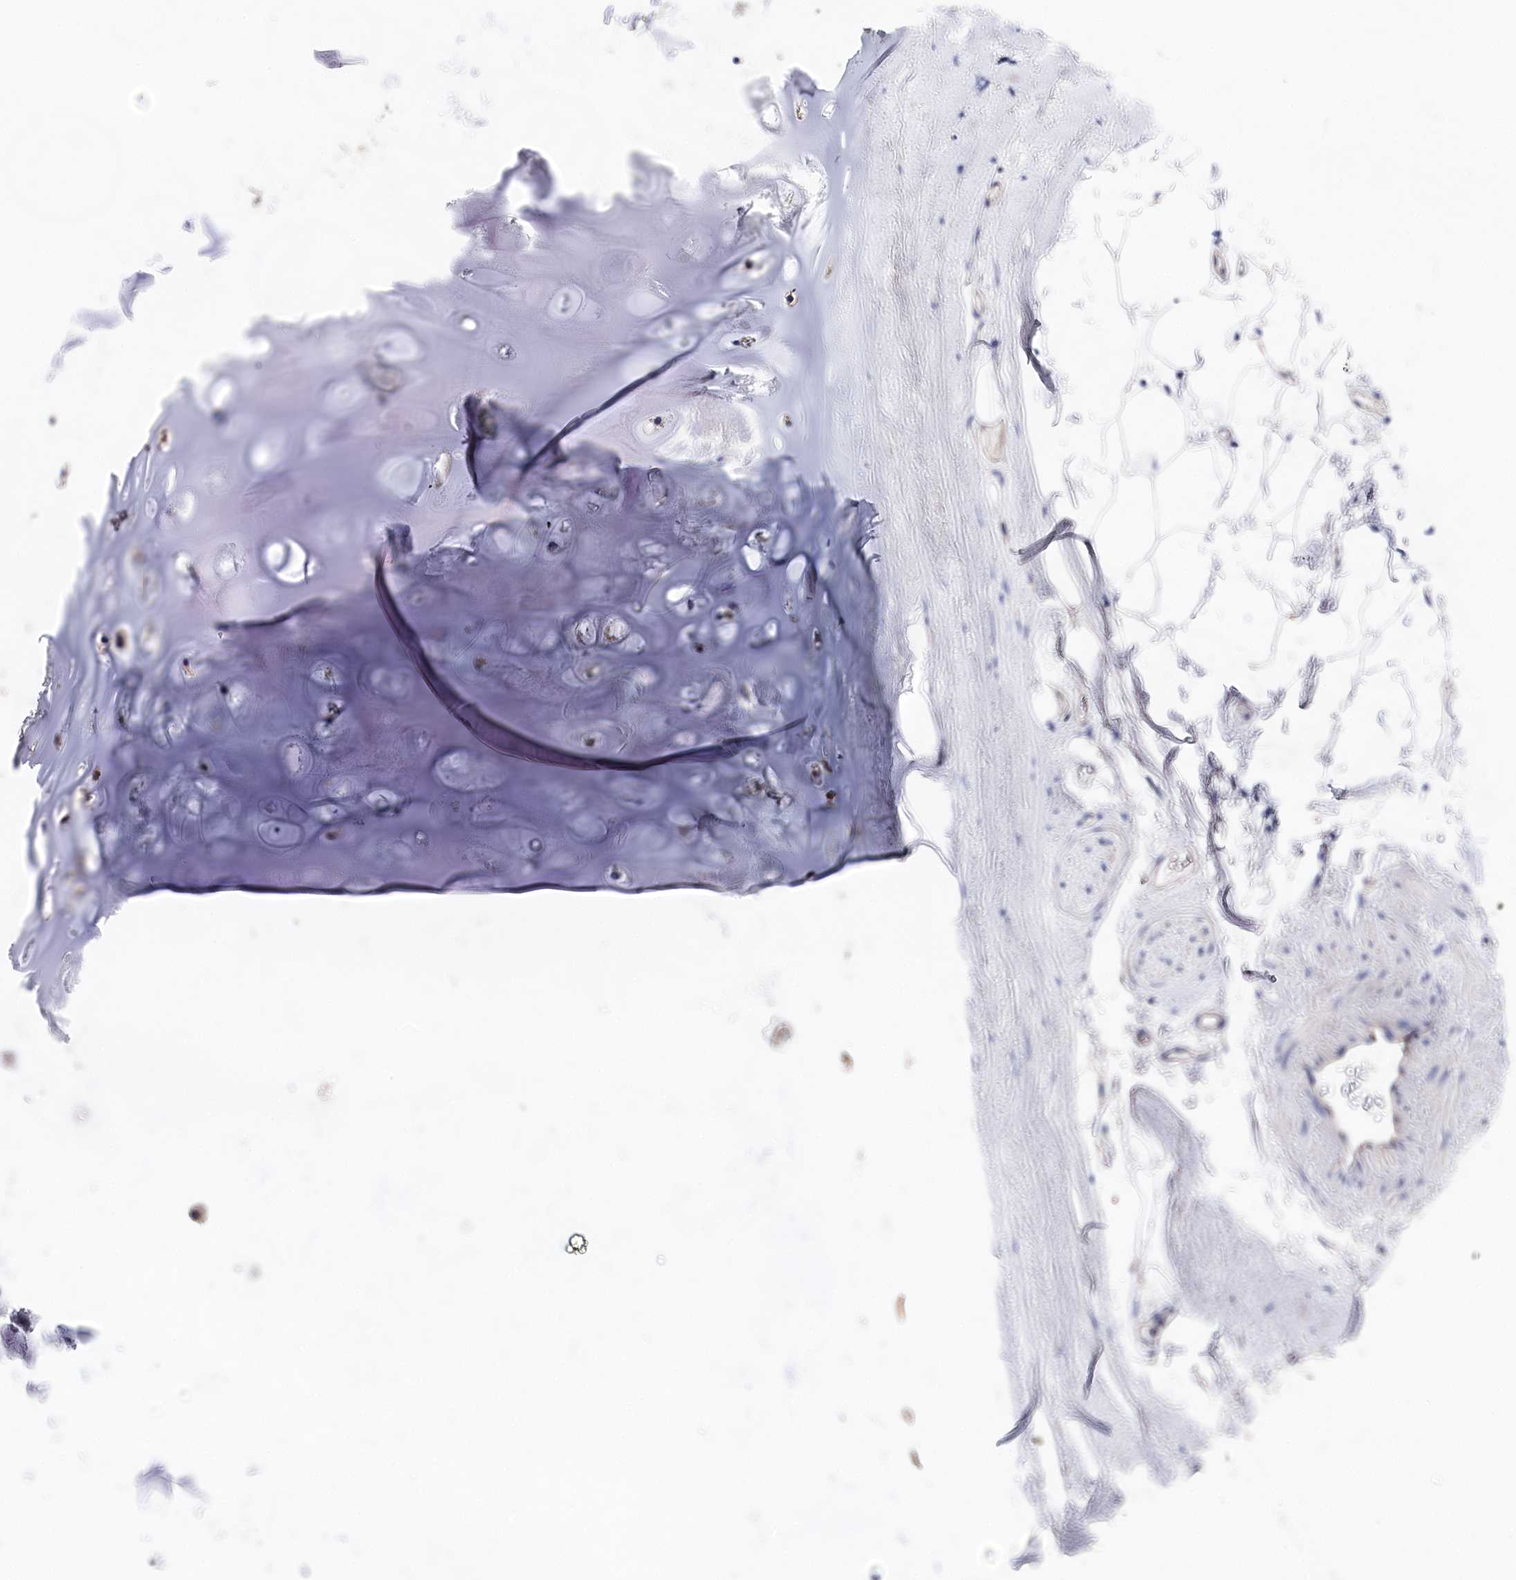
{"staining": {"intensity": "negative", "quantity": "none", "location": "none"}, "tissue": "adipose tissue", "cell_type": "Adipocytes", "image_type": "normal", "snomed": [{"axis": "morphology", "description": "Normal tissue, NOS"}, {"axis": "topography", "description": "Cartilage tissue"}, {"axis": "topography", "description": "Bronchus"}], "caption": "Image shows no significant protein staining in adipocytes of normal adipose tissue. The staining is performed using DAB (3,3'-diaminobenzidine) brown chromogen with nuclei counter-stained in using hematoxylin.", "gene": "BHMT", "patient": {"sex": "female", "age": 73}}